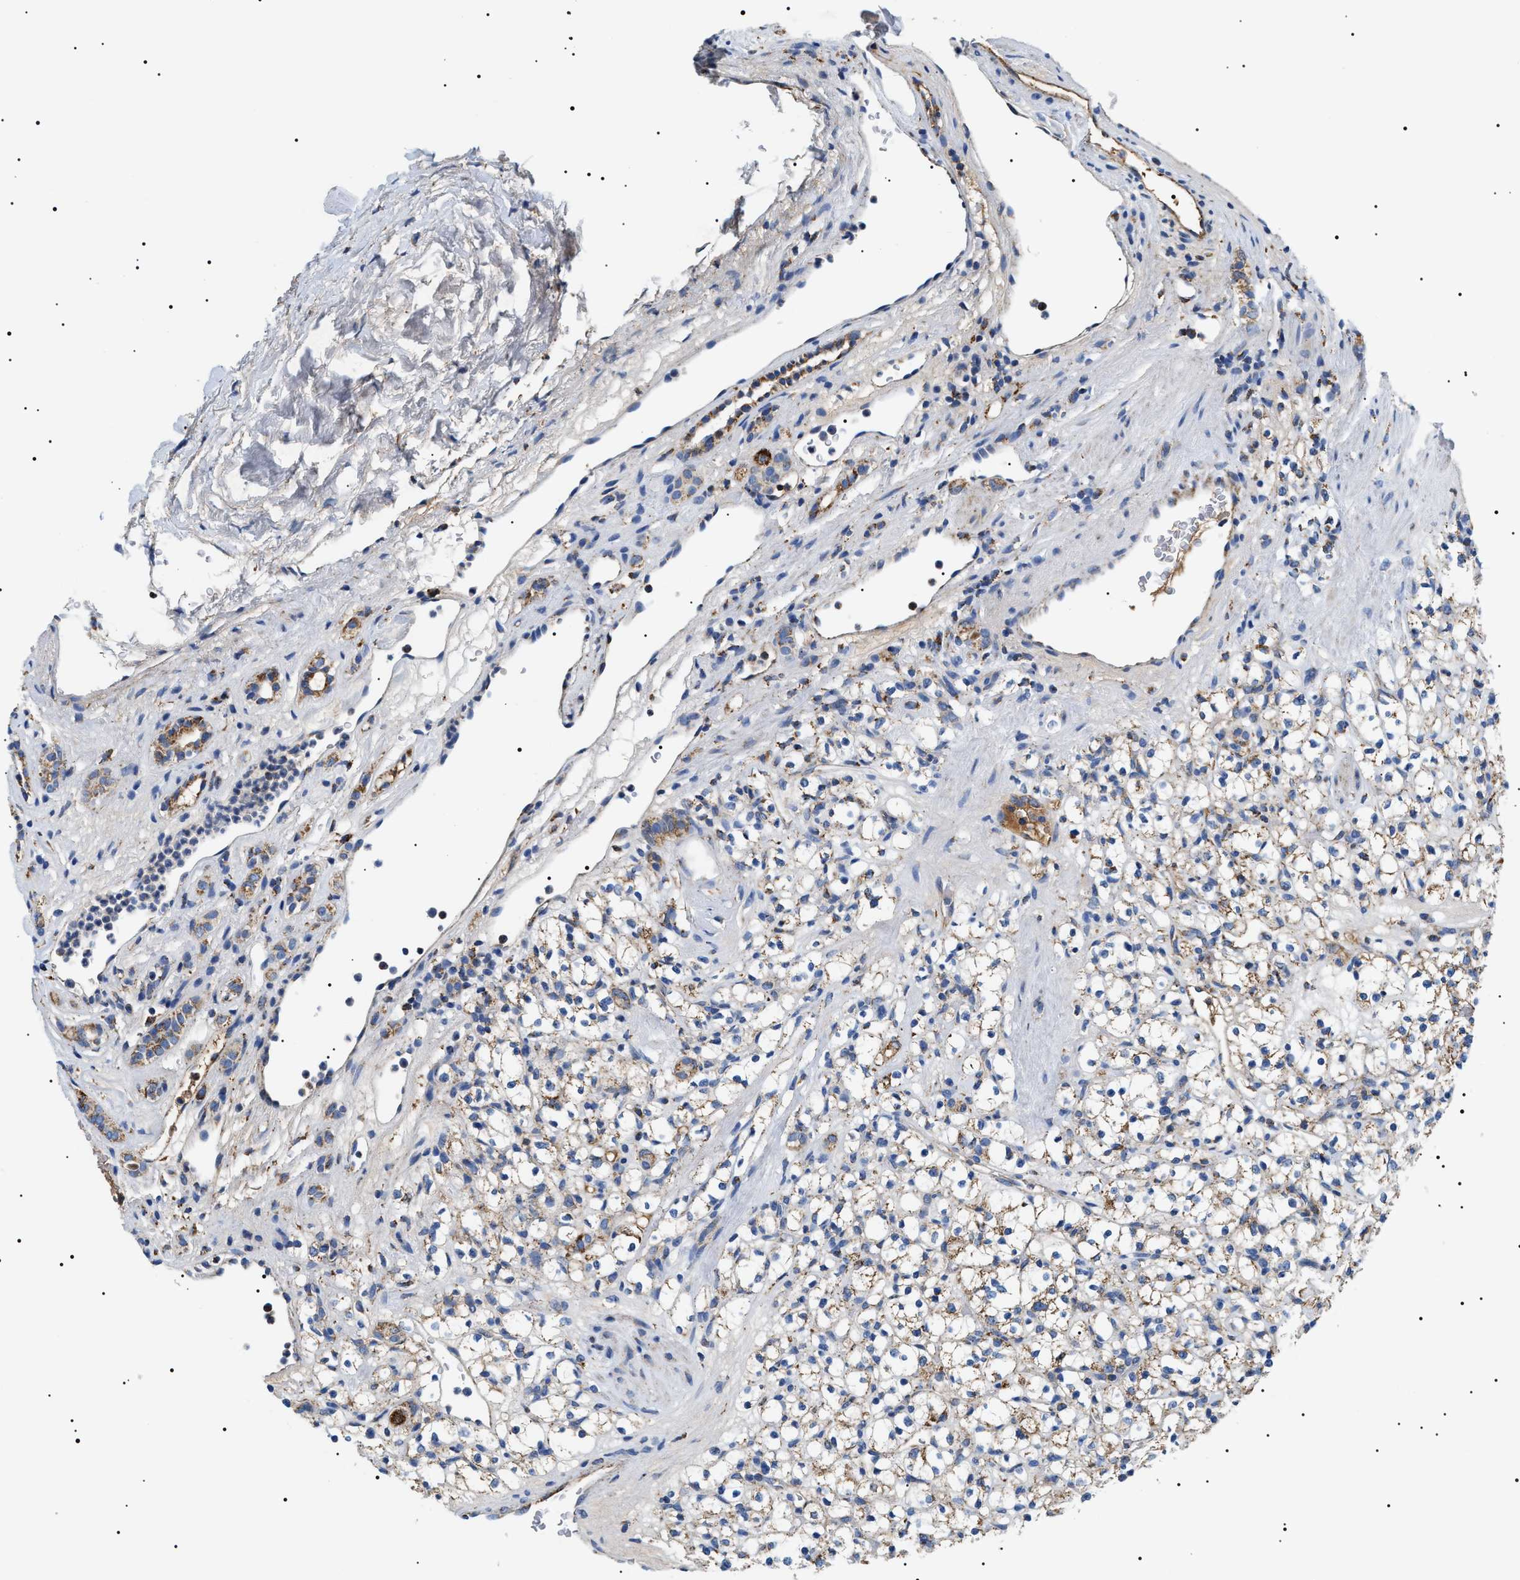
{"staining": {"intensity": "weak", "quantity": "<25%", "location": "cytoplasmic/membranous"}, "tissue": "renal cancer", "cell_type": "Tumor cells", "image_type": "cancer", "snomed": [{"axis": "morphology", "description": "Normal tissue, NOS"}, {"axis": "morphology", "description": "Adenocarcinoma, NOS"}, {"axis": "topography", "description": "Kidney"}], "caption": "Tumor cells are negative for protein expression in human adenocarcinoma (renal).", "gene": "OXSM", "patient": {"sex": "female", "age": 72}}